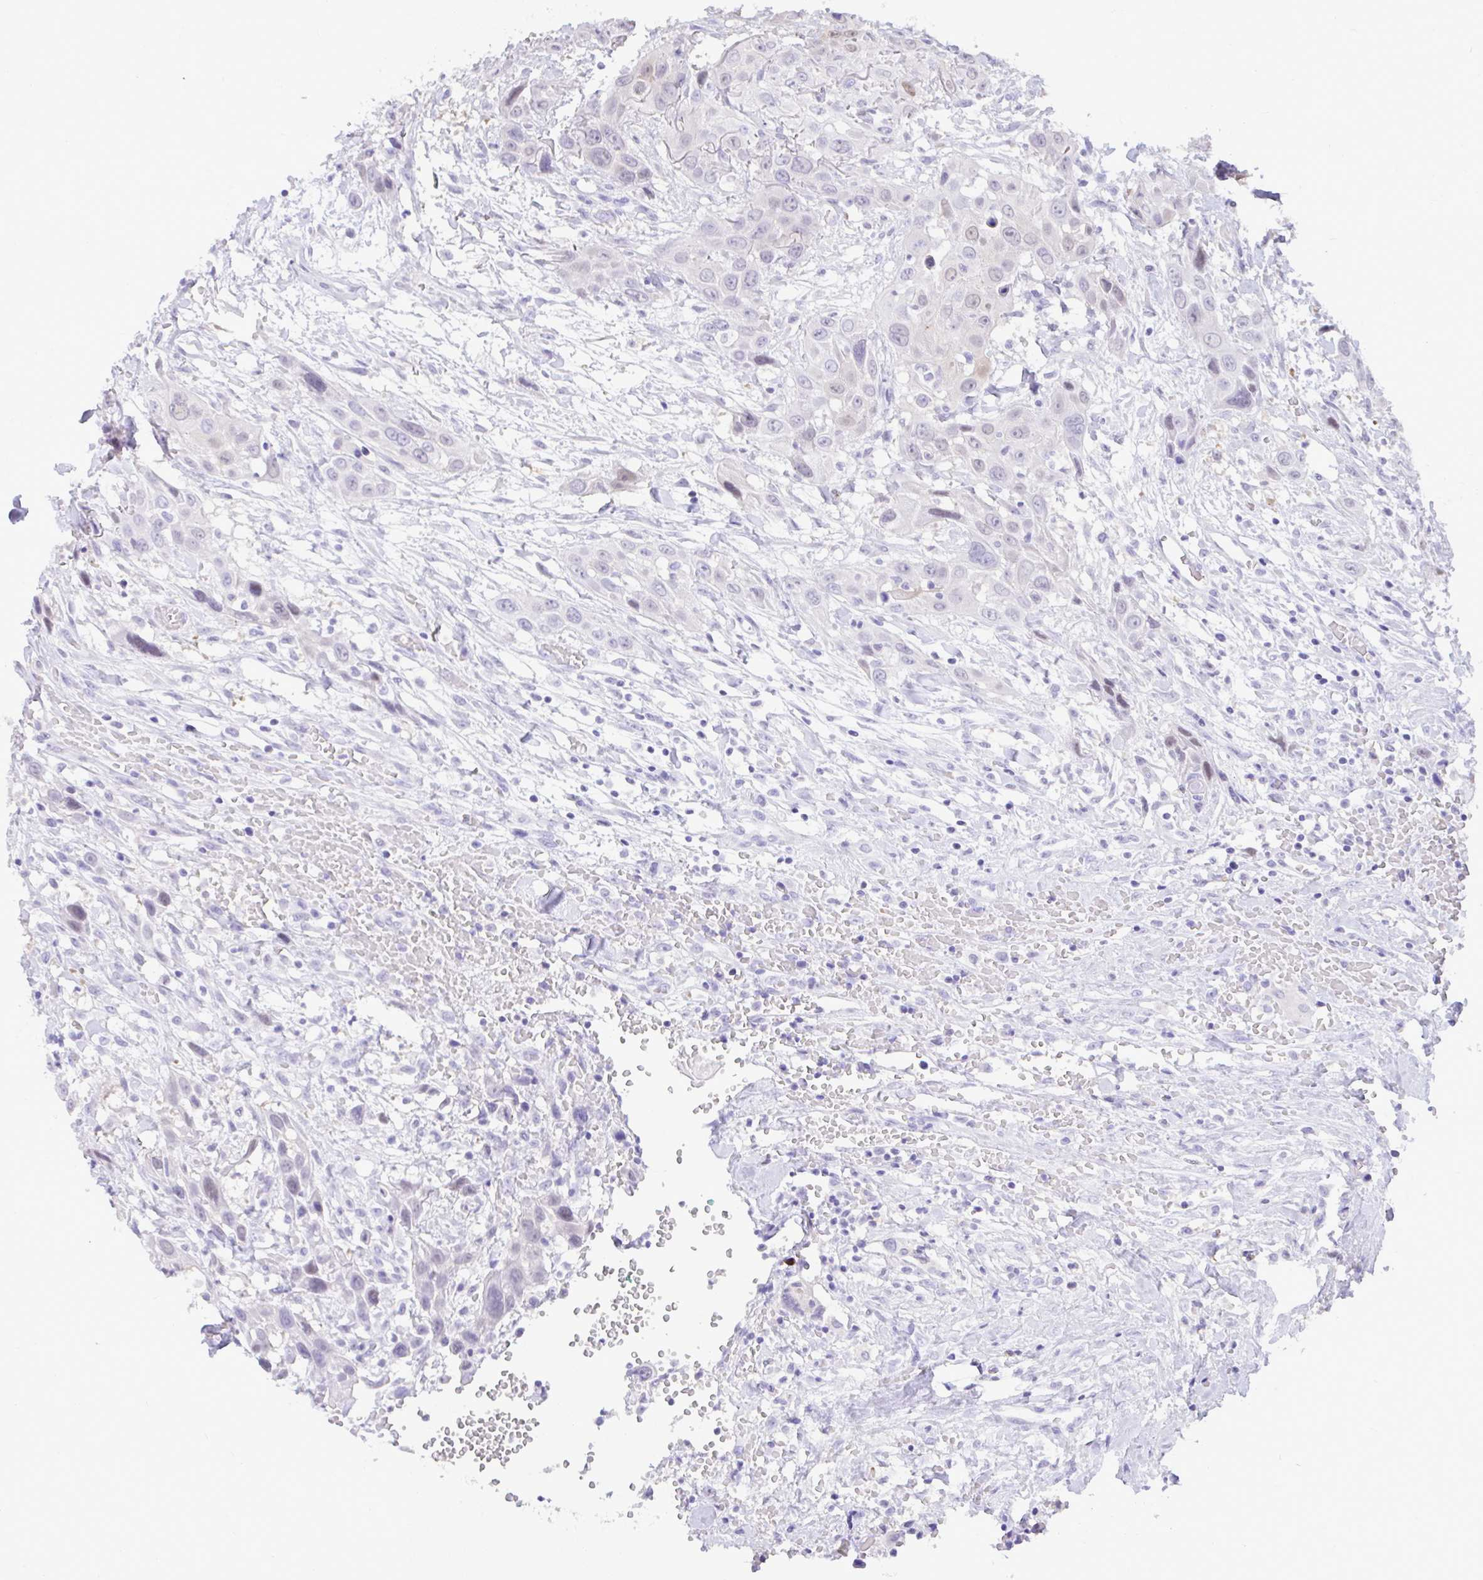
{"staining": {"intensity": "negative", "quantity": "none", "location": "none"}, "tissue": "head and neck cancer", "cell_type": "Tumor cells", "image_type": "cancer", "snomed": [{"axis": "morphology", "description": "Squamous cell carcinoma, NOS"}, {"axis": "topography", "description": "Head-Neck"}], "caption": "IHC photomicrograph of neoplastic tissue: squamous cell carcinoma (head and neck) stained with DAB reveals no significant protein positivity in tumor cells.", "gene": "ZNF485", "patient": {"sex": "male", "age": 81}}